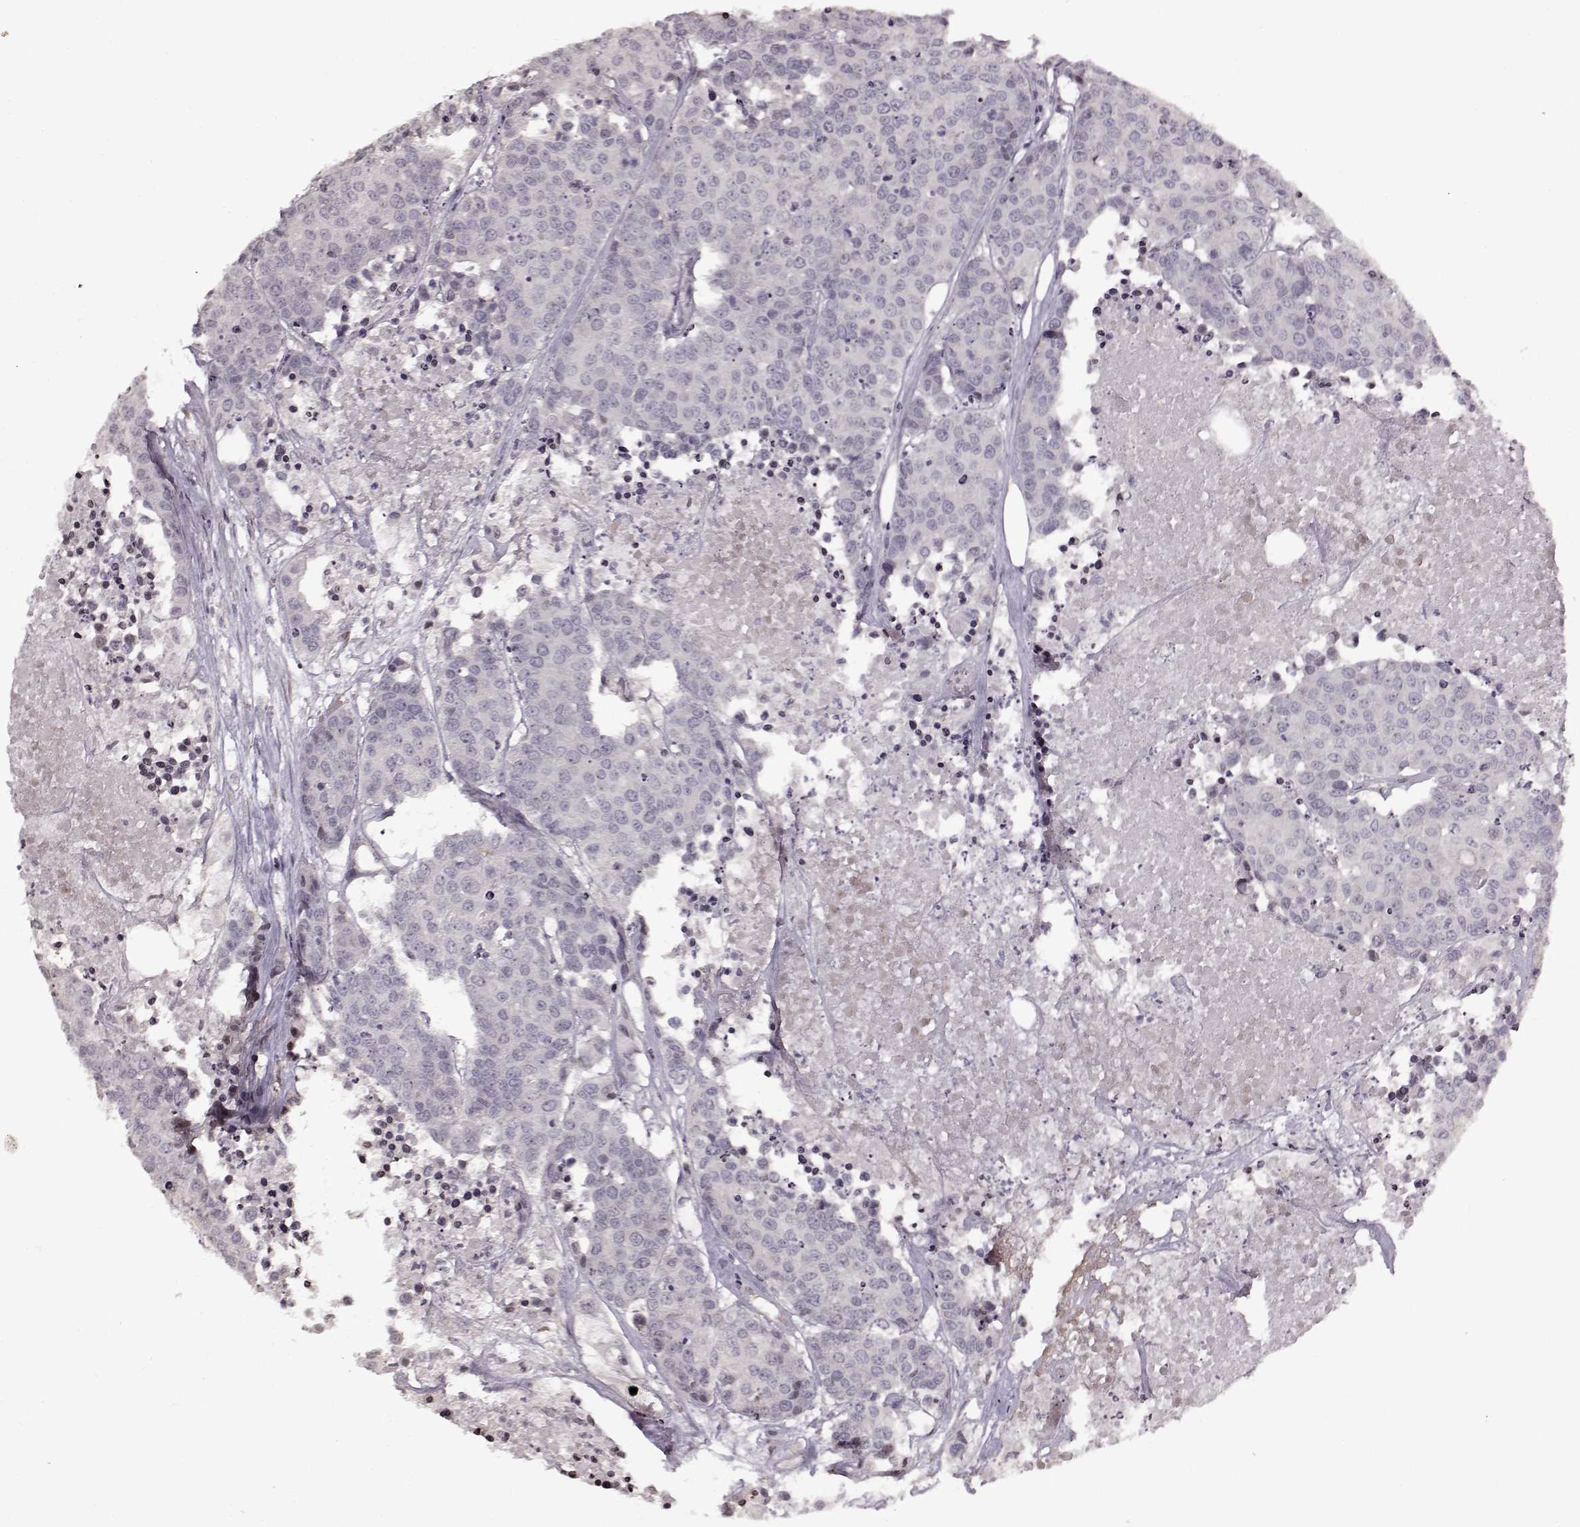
{"staining": {"intensity": "negative", "quantity": "none", "location": "none"}, "tissue": "carcinoid", "cell_type": "Tumor cells", "image_type": "cancer", "snomed": [{"axis": "morphology", "description": "Carcinoid, malignant, NOS"}, {"axis": "topography", "description": "Colon"}], "caption": "DAB immunohistochemical staining of carcinoid displays no significant expression in tumor cells.", "gene": "FSHB", "patient": {"sex": "male", "age": 81}}